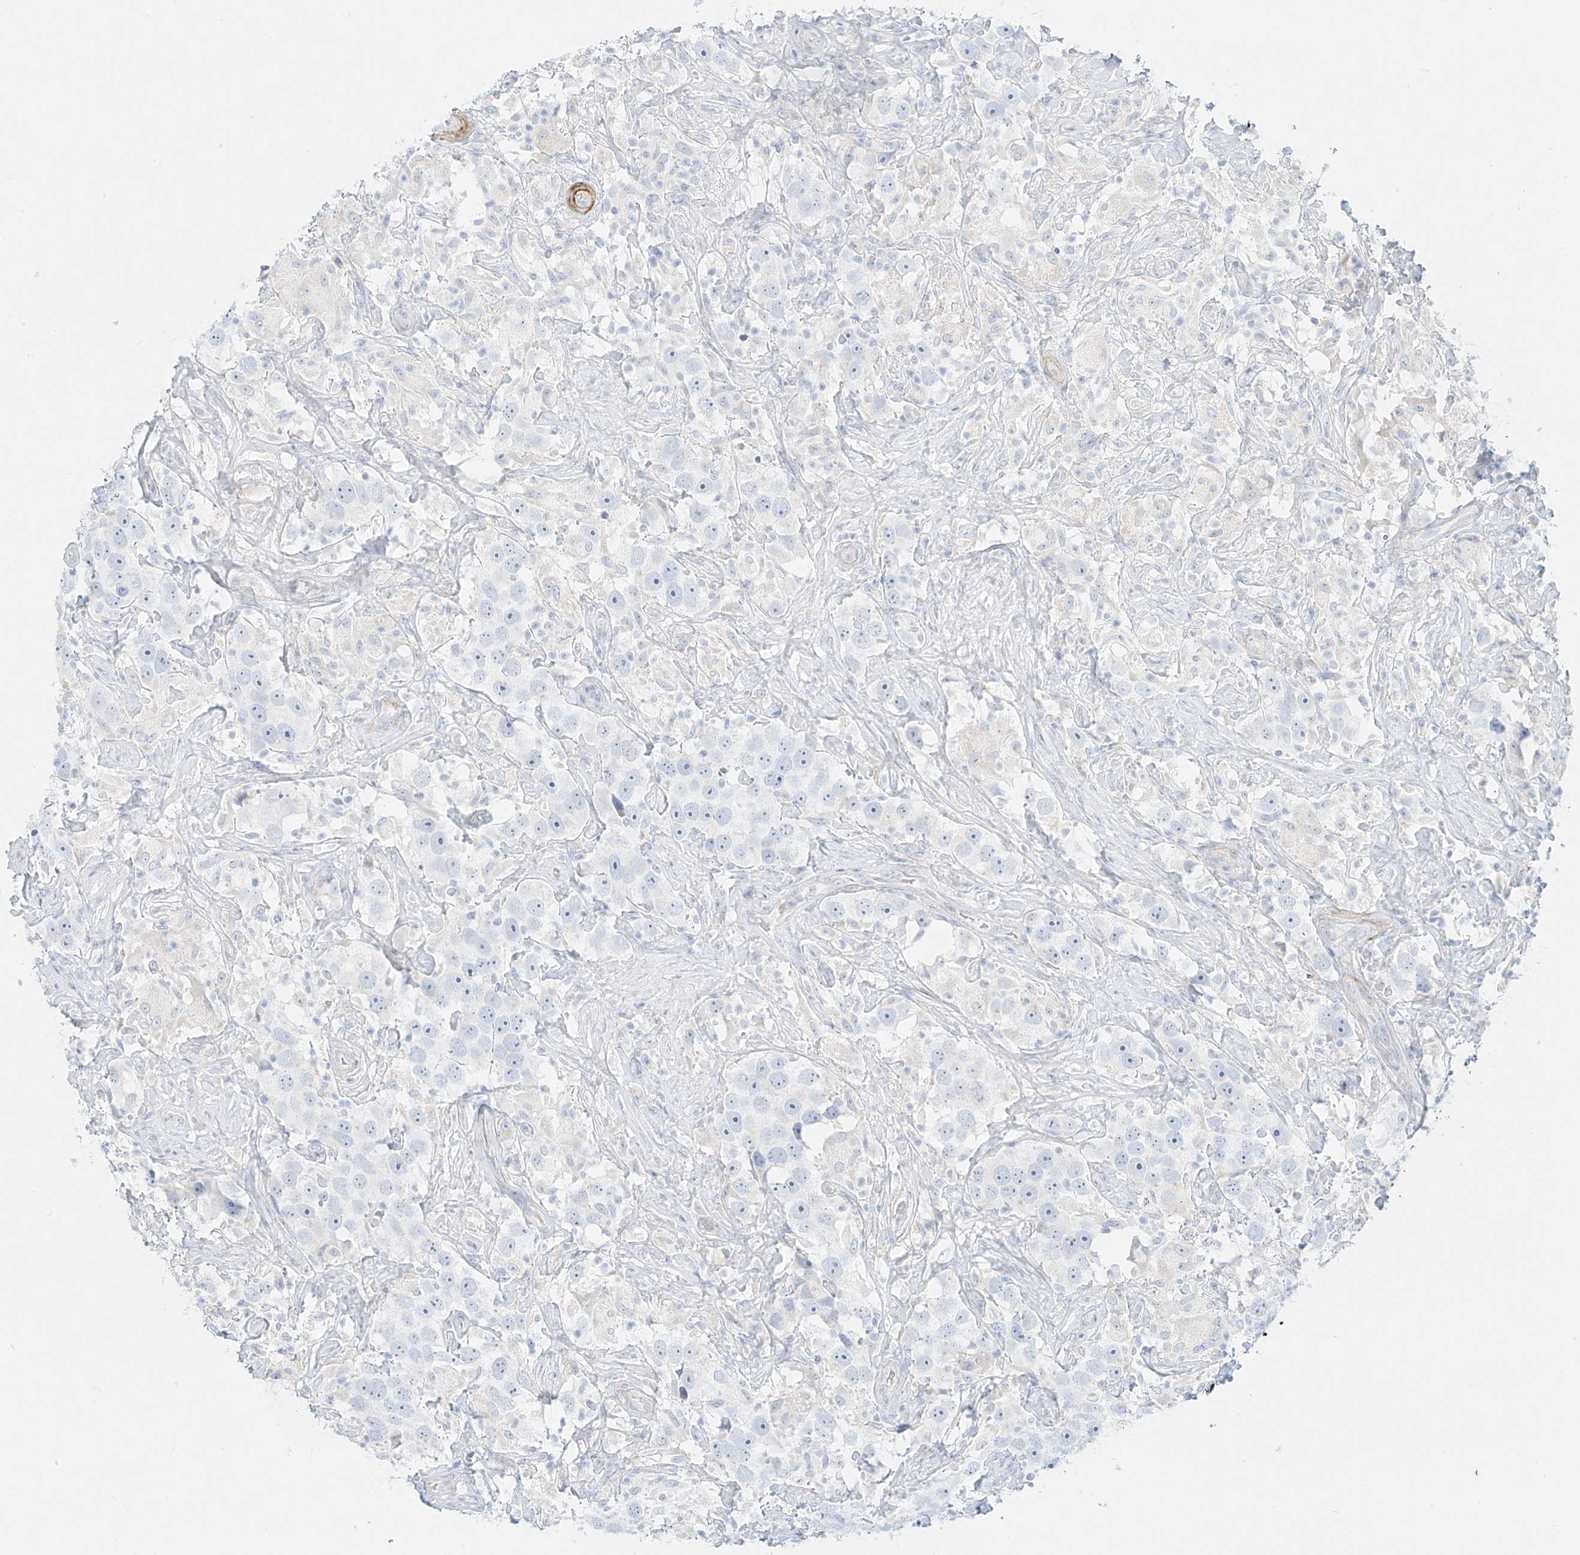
{"staining": {"intensity": "negative", "quantity": "none", "location": "none"}, "tissue": "testis cancer", "cell_type": "Tumor cells", "image_type": "cancer", "snomed": [{"axis": "morphology", "description": "Seminoma, NOS"}, {"axis": "topography", "description": "Testis"}], "caption": "The IHC histopathology image has no significant staining in tumor cells of seminoma (testis) tissue.", "gene": "ST3GAL5", "patient": {"sex": "male", "age": 49}}